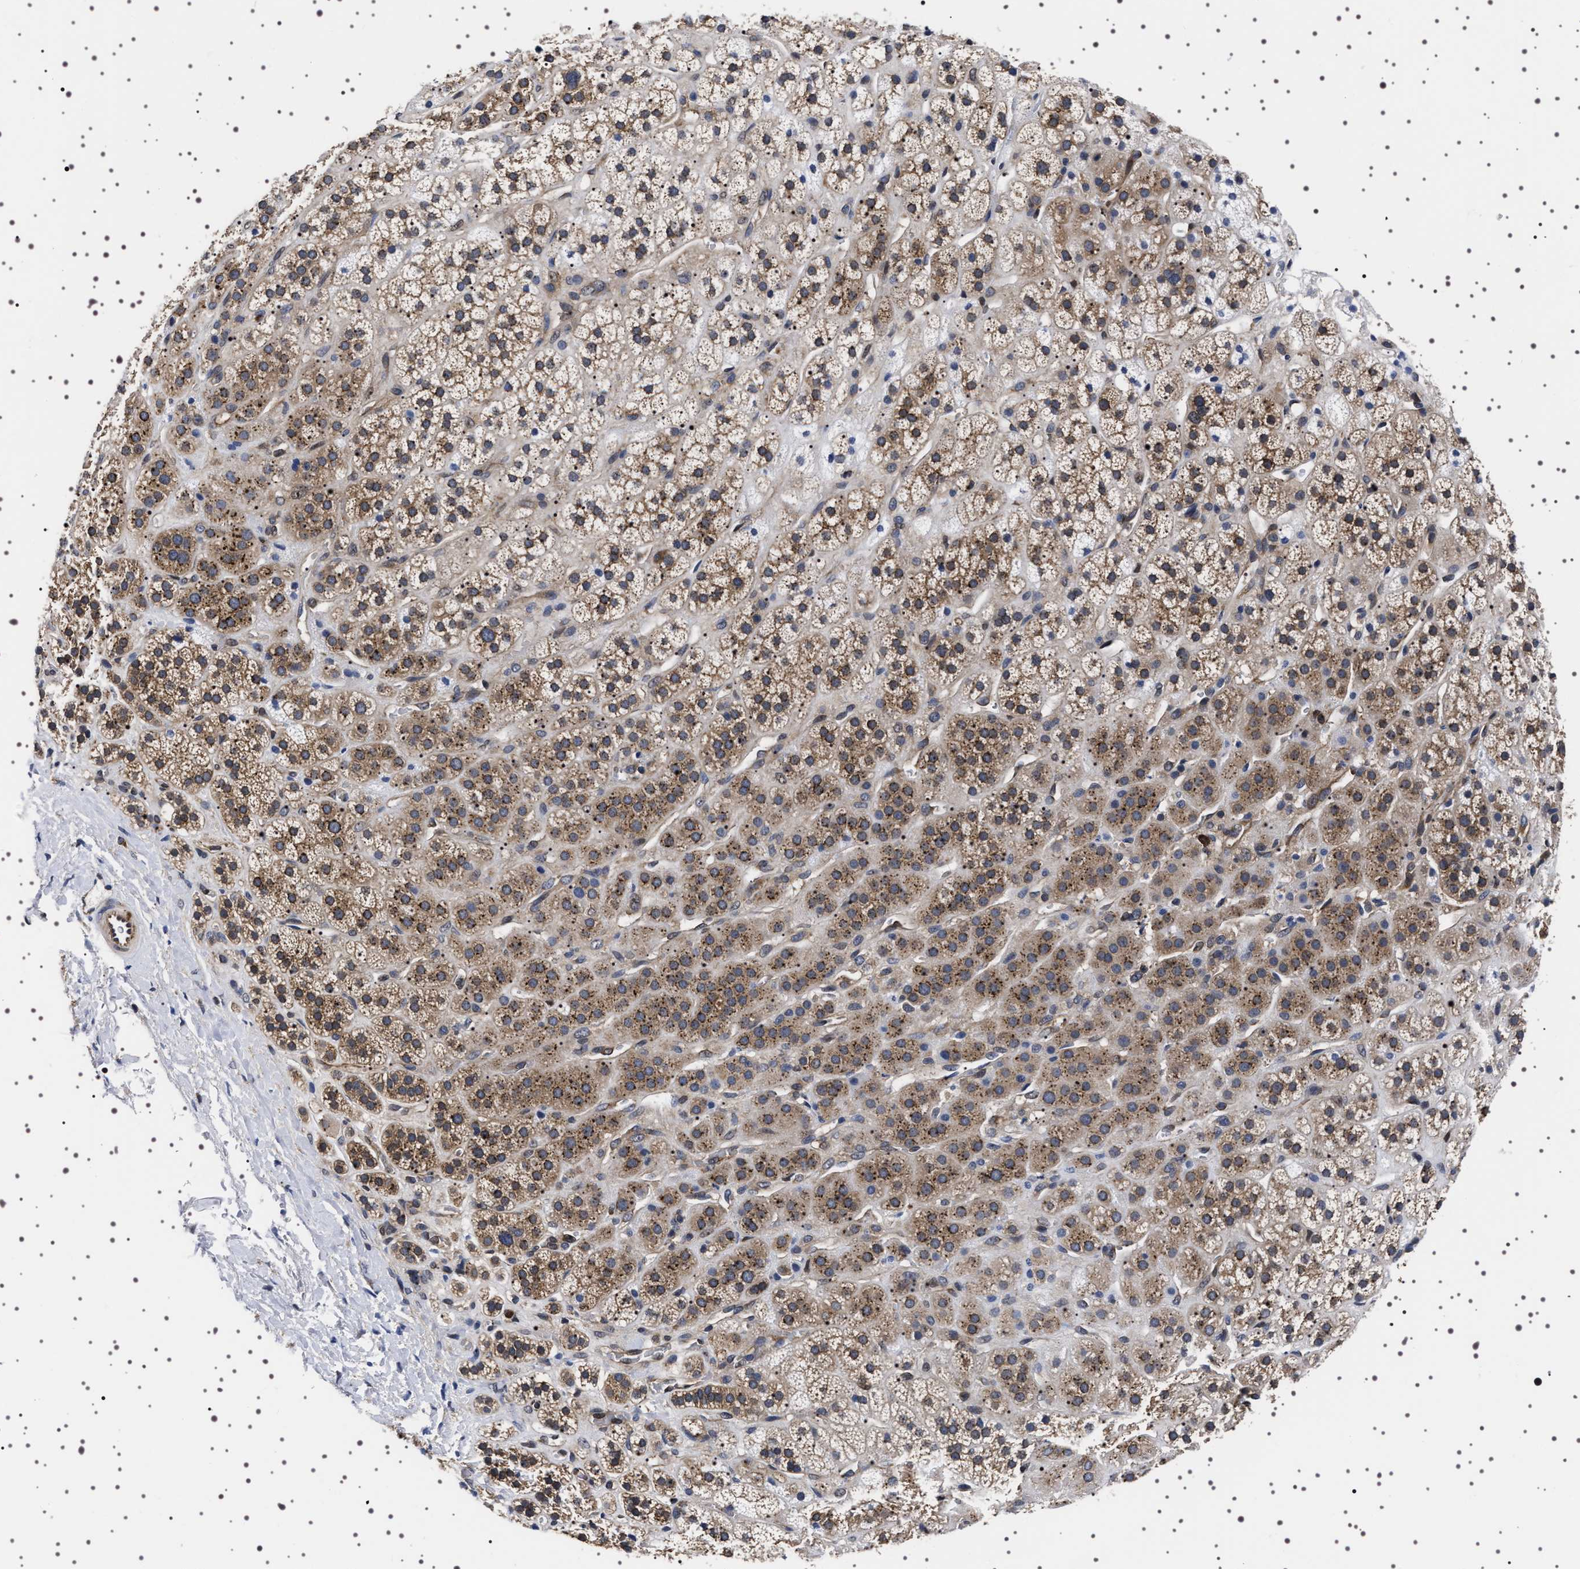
{"staining": {"intensity": "moderate", "quantity": ">75%", "location": "cytoplasmic/membranous"}, "tissue": "adrenal gland", "cell_type": "Glandular cells", "image_type": "normal", "snomed": [{"axis": "morphology", "description": "Normal tissue, NOS"}, {"axis": "topography", "description": "Adrenal gland"}], "caption": "This photomicrograph shows immunohistochemistry (IHC) staining of unremarkable human adrenal gland, with medium moderate cytoplasmic/membranous positivity in approximately >75% of glandular cells.", "gene": "DARS1", "patient": {"sex": "male", "age": 56}}